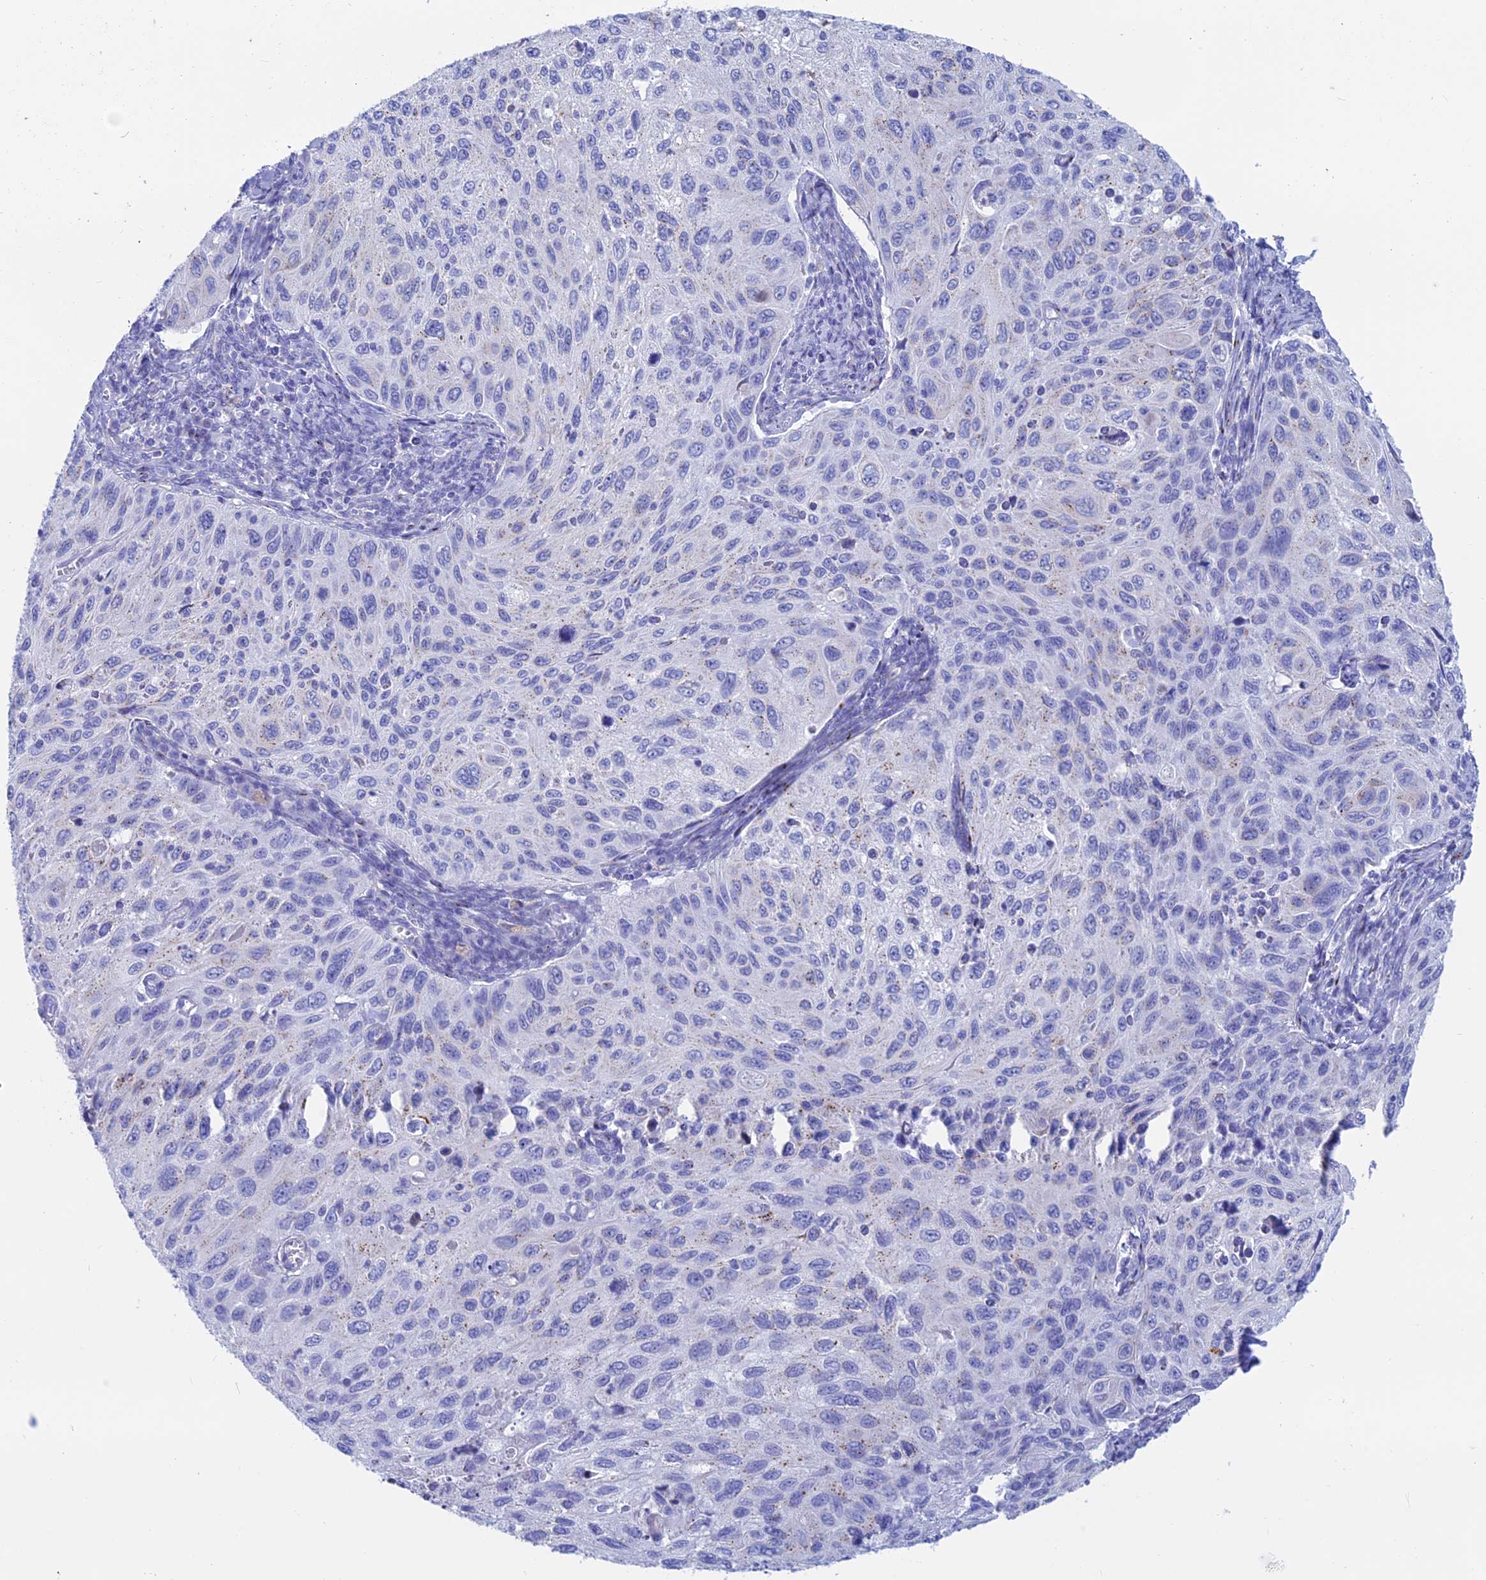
{"staining": {"intensity": "negative", "quantity": "none", "location": "none"}, "tissue": "cervical cancer", "cell_type": "Tumor cells", "image_type": "cancer", "snomed": [{"axis": "morphology", "description": "Squamous cell carcinoma, NOS"}, {"axis": "topography", "description": "Cervix"}], "caption": "This is an immunohistochemistry (IHC) image of squamous cell carcinoma (cervical). There is no positivity in tumor cells.", "gene": "ERICH4", "patient": {"sex": "female", "age": 70}}